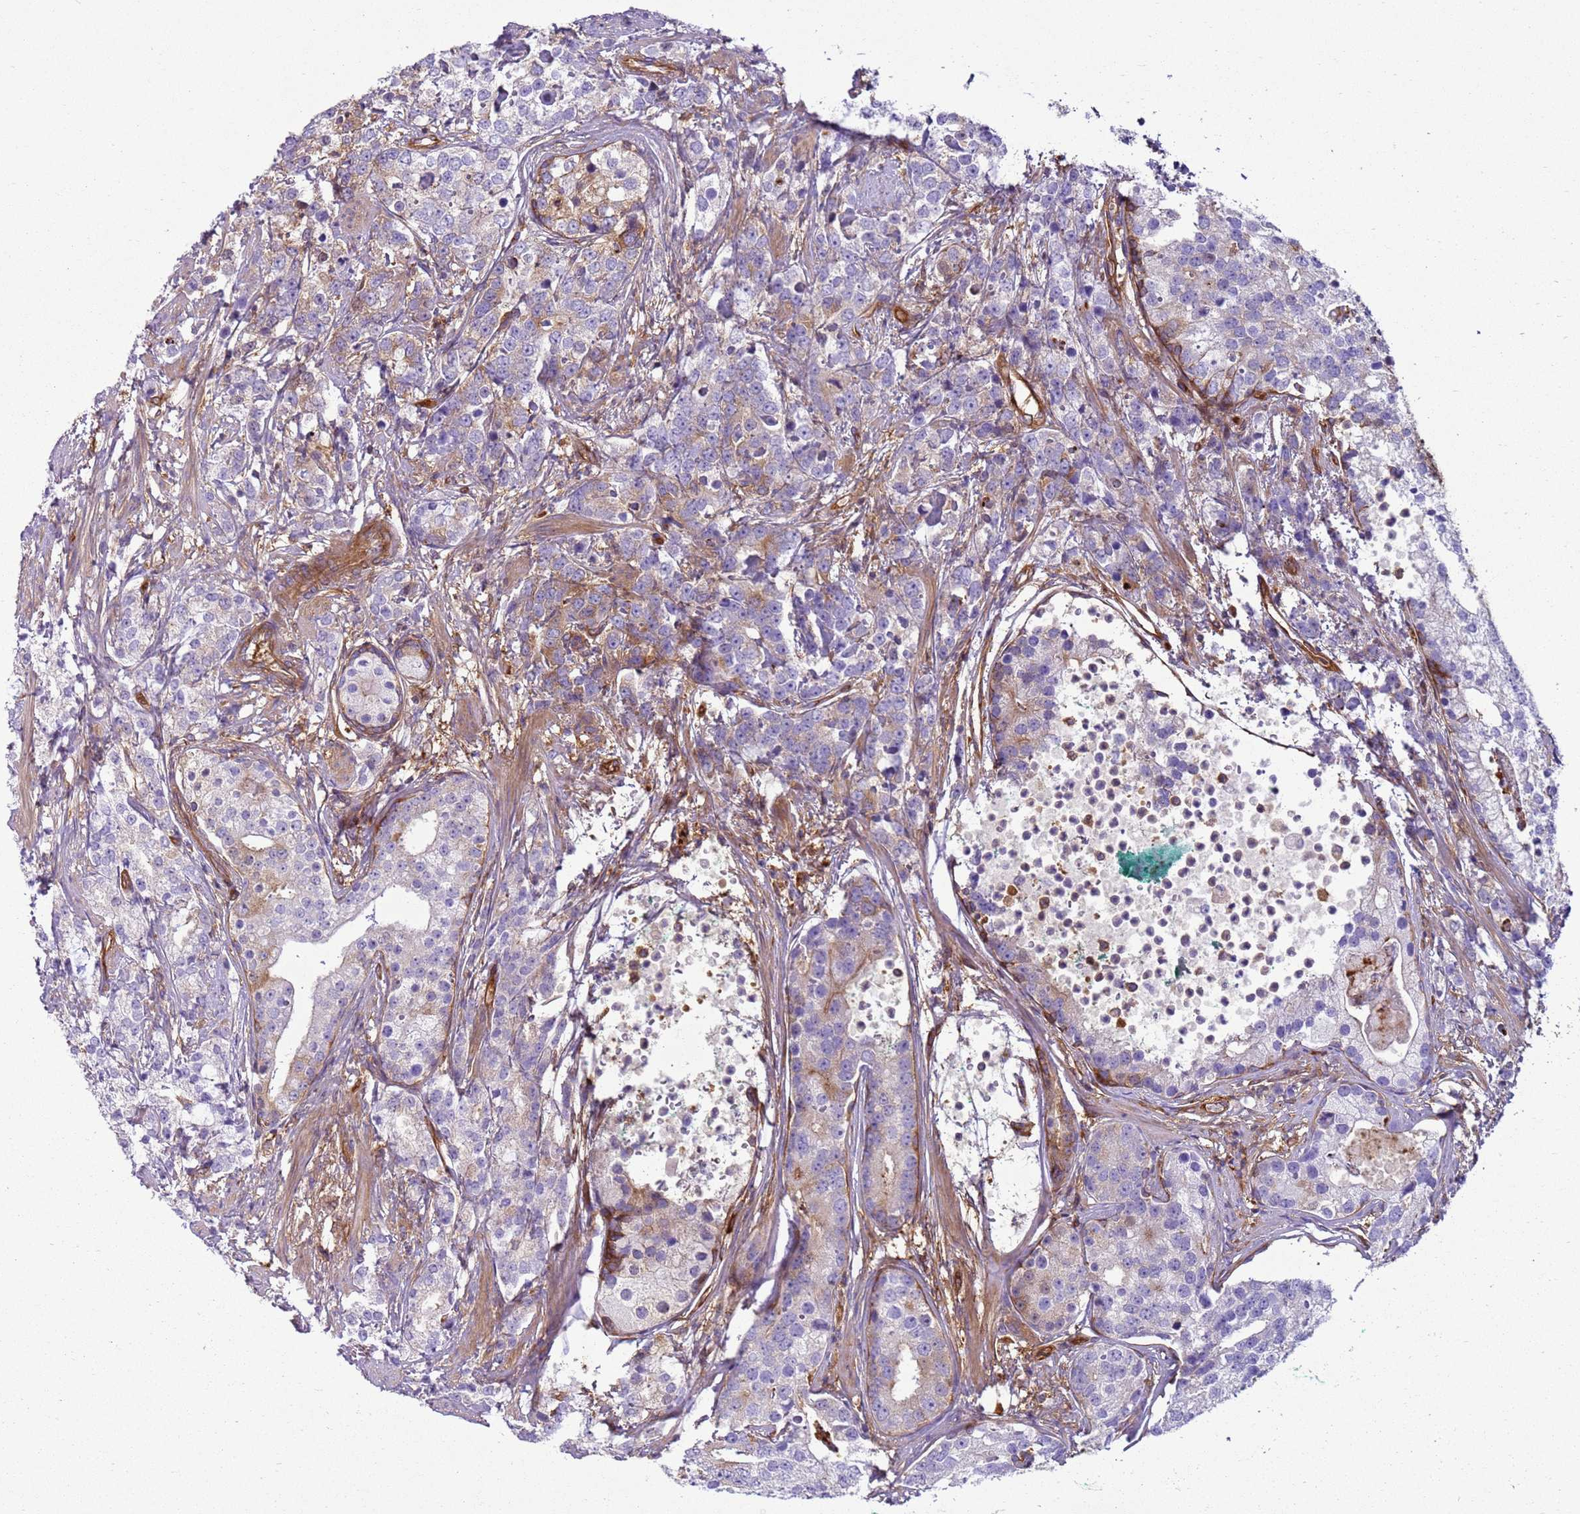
{"staining": {"intensity": "weak", "quantity": "<25%", "location": "cytoplasmic/membranous"}, "tissue": "prostate cancer", "cell_type": "Tumor cells", "image_type": "cancer", "snomed": [{"axis": "morphology", "description": "Adenocarcinoma, High grade"}, {"axis": "topography", "description": "Prostate"}], "caption": "The photomicrograph displays no significant positivity in tumor cells of prostate adenocarcinoma (high-grade).", "gene": "SNX21", "patient": {"sex": "male", "age": 69}}